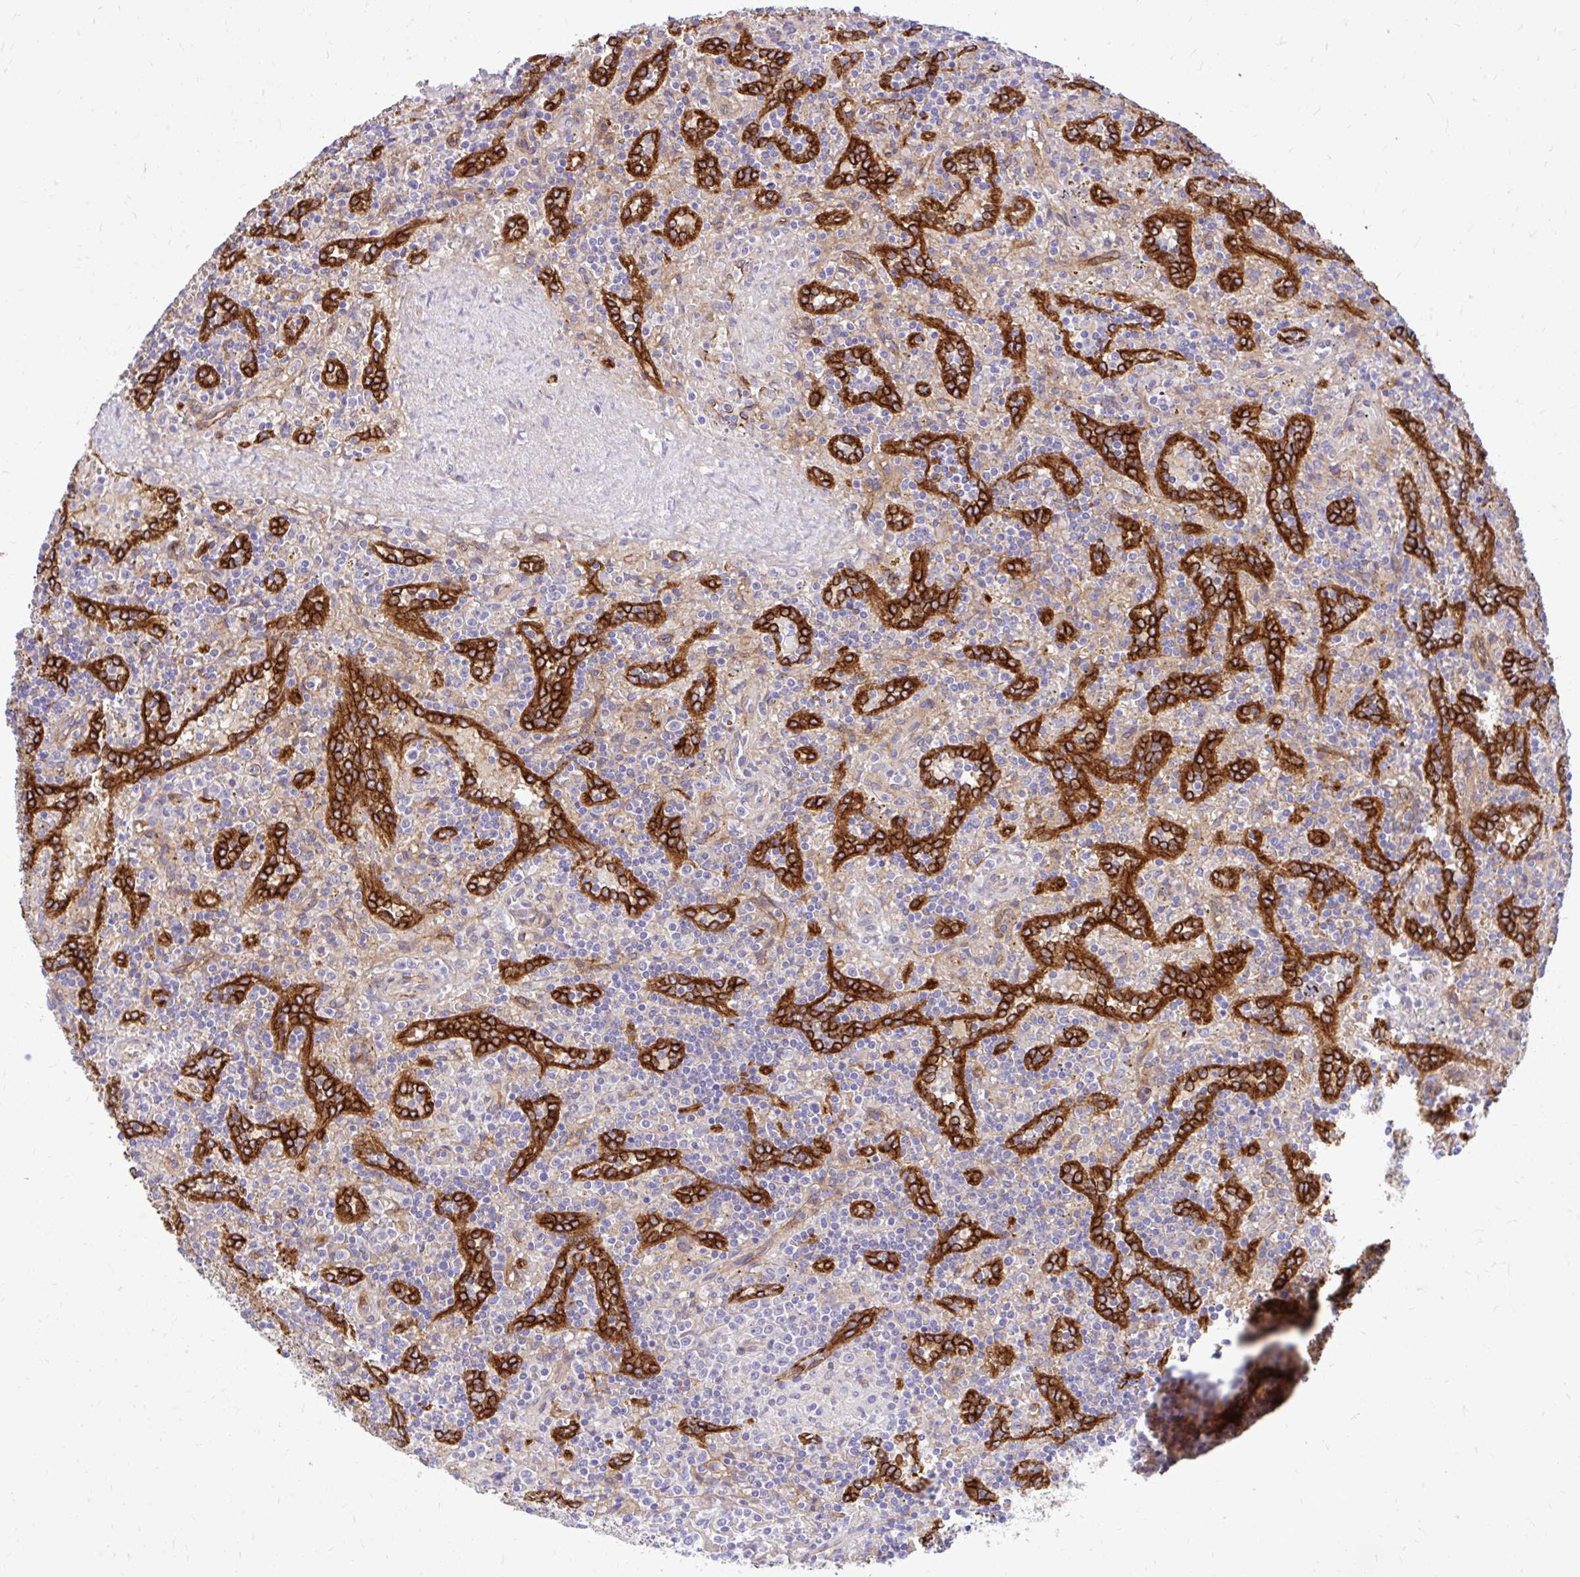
{"staining": {"intensity": "negative", "quantity": "none", "location": "none"}, "tissue": "lymphoma", "cell_type": "Tumor cells", "image_type": "cancer", "snomed": [{"axis": "morphology", "description": "Malignant lymphoma, non-Hodgkin's type, Low grade"}, {"axis": "topography", "description": "Spleen"}], "caption": "The histopathology image exhibits no staining of tumor cells in lymphoma. (DAB (3,3'-diaminobenzidine) IHC visualized using brightfield microscopy, high magnification).", "gene": "ESPNL", "patient": {"sex": "male", "age": 67}}